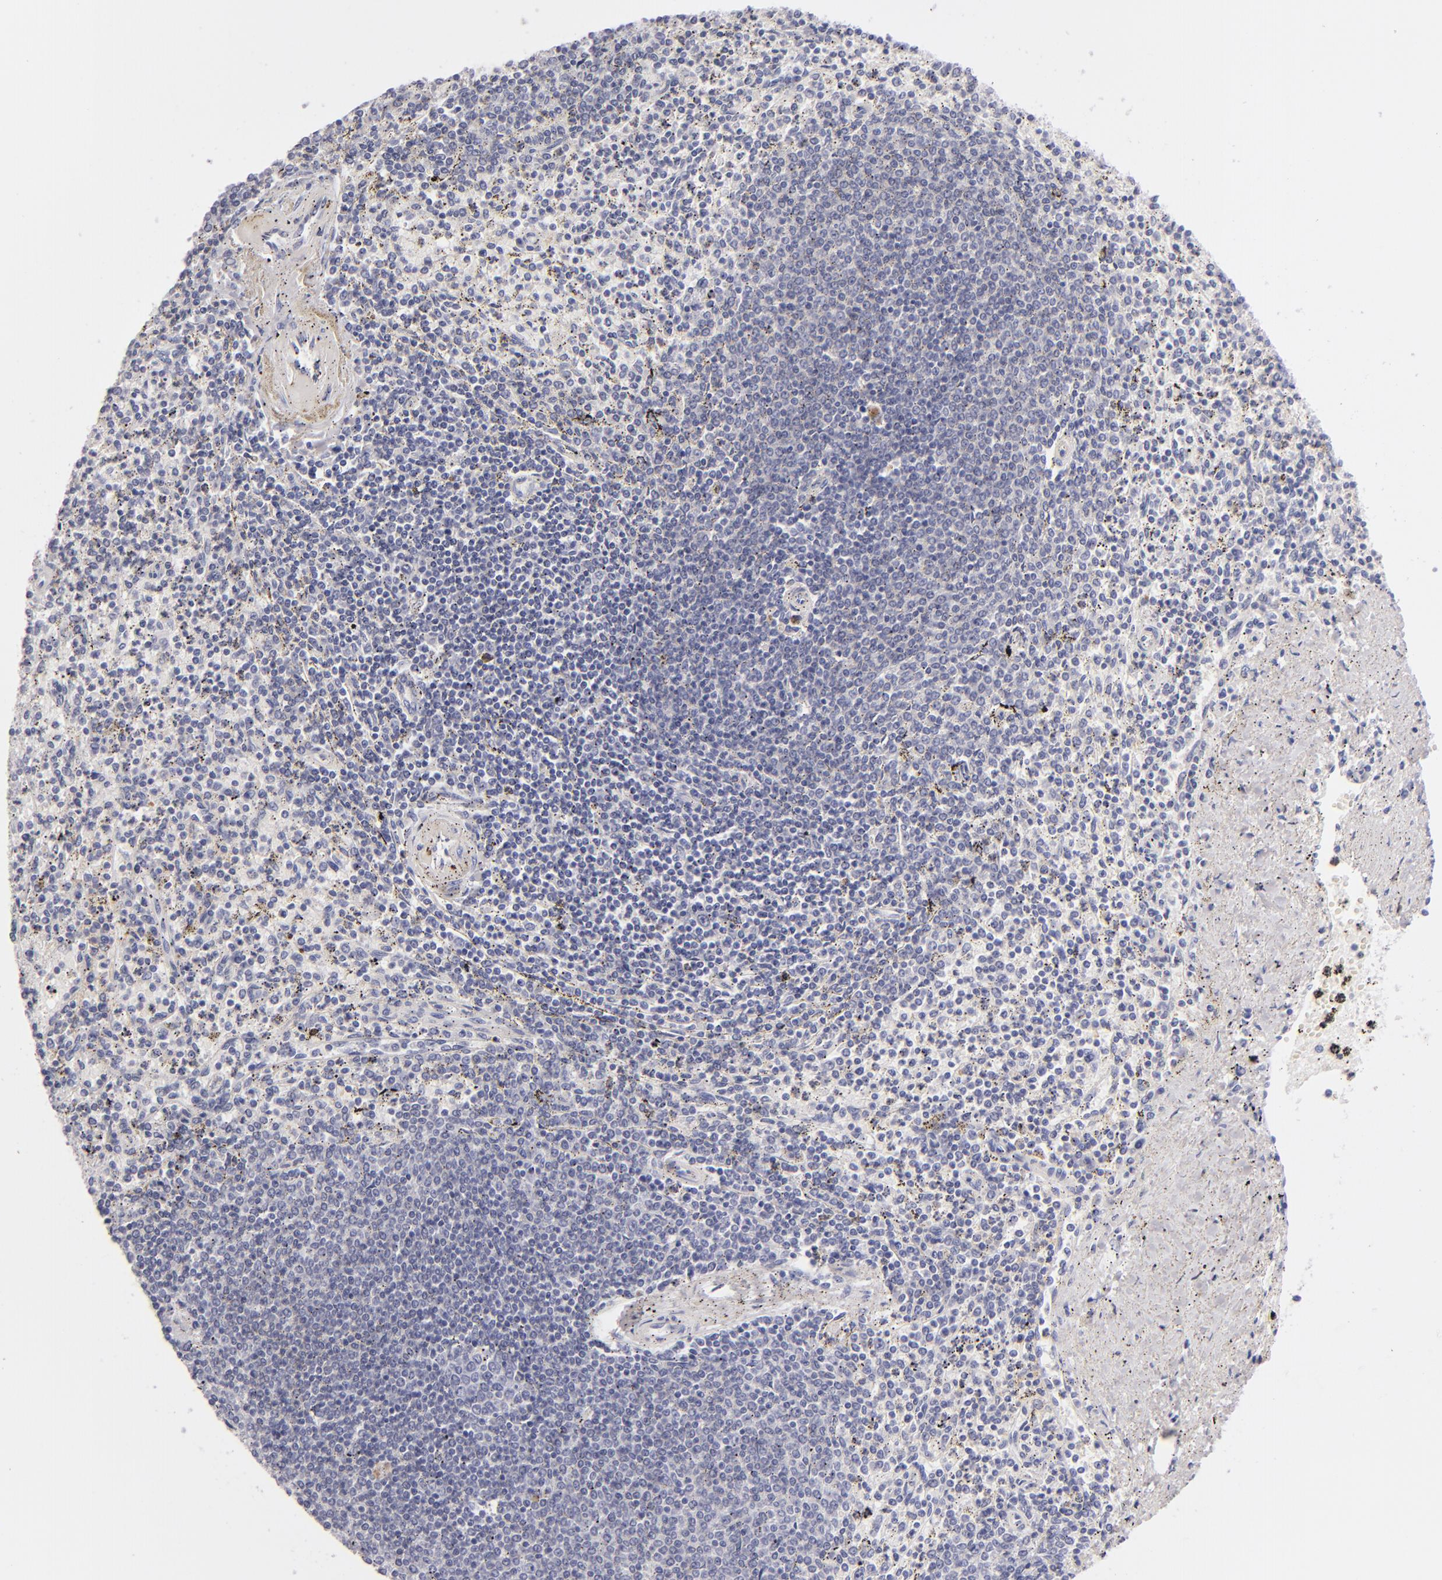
{"staining": {"intensity": "negative", "quantity": "none", "location": "none"}, "tissue": "spleen", "cell_type": "Cells in red pulp", "image_type": "normal", "snomed": [{"axis": "morphology", "description": "Normal tissue, NOS"}, {"axis": "topography", "description": "Spleen"}], "caption": "Immunohistochemistry of normal human spleen exhibits no positivity in cells in red pulp. (Brightfield microscopy of DAB IHC at high magnification).", "gene": "F13A1", "patient": {"sex": "male", "age": 72}}